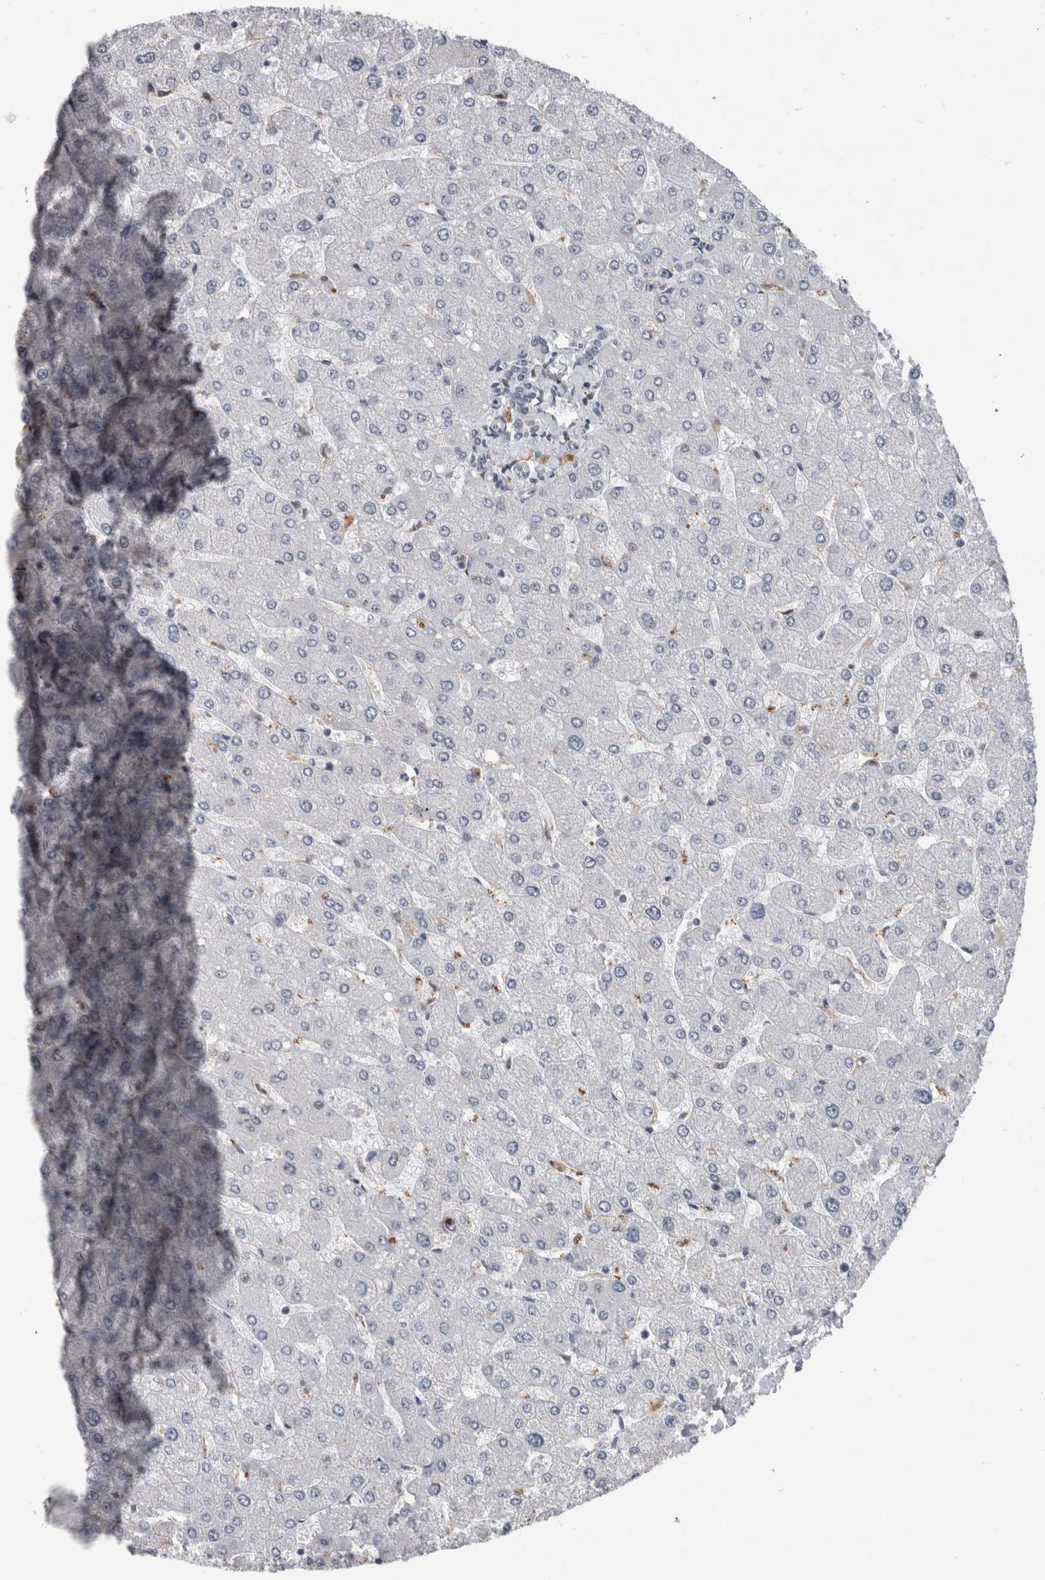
{"staining": {"intensity": "negative", "quantity": "none", "location": "none"}, "tissue": "liver", "cell_type": "Cholangiocytes", "image_type": "normal", "snomed": [{"axis": "morphology", "description": "Normal tissue, NOS"}, {"axis": "topography", "description": "Liver"}], "caption": "A micrograph of liver stained for a protein exhibits no brown staining in cholangiocytes.", "gene": "POLD2", "patient": {"sex": "male", "age": 55}}